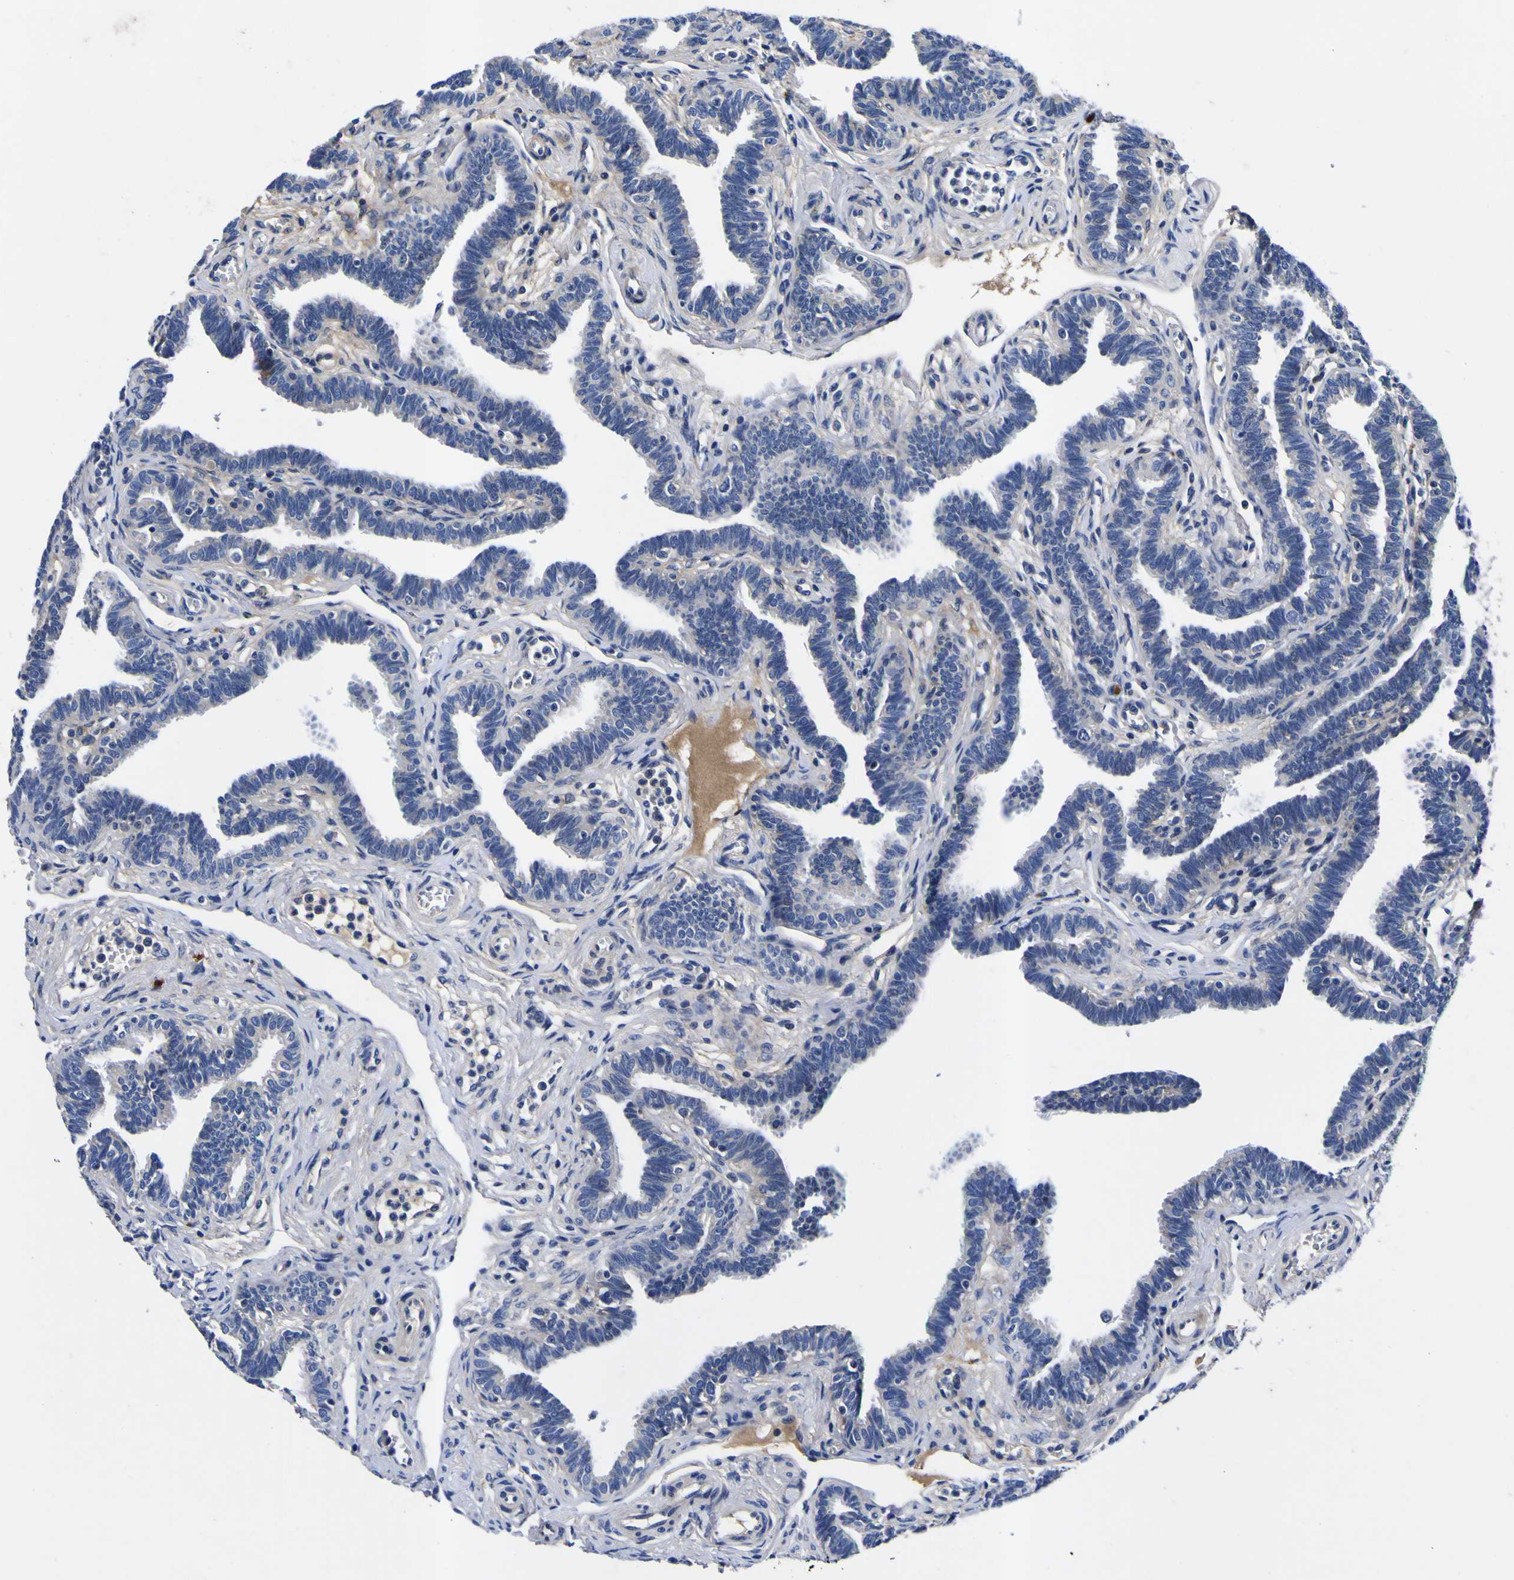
{"staining": {"intensity": "negative", "quantity": "none", "location": "none"}, "tissue": "fallopian tube", "cell_type": "Glandular cells", "image_type": "normal", "snomed": [{"axis": "morphology", "description": "Normal tissue, NOS"}, {"axis": "topography", "description": "Fallopian tube"}, {"axis": "topography", "description": "Ovary"}], "caption": "Human fallopian tube stained for a protein using immunohistochemistry shows no expression in glandular cells.", "gene": "VASN", "patient": {"sex": "female", "age": 23}}